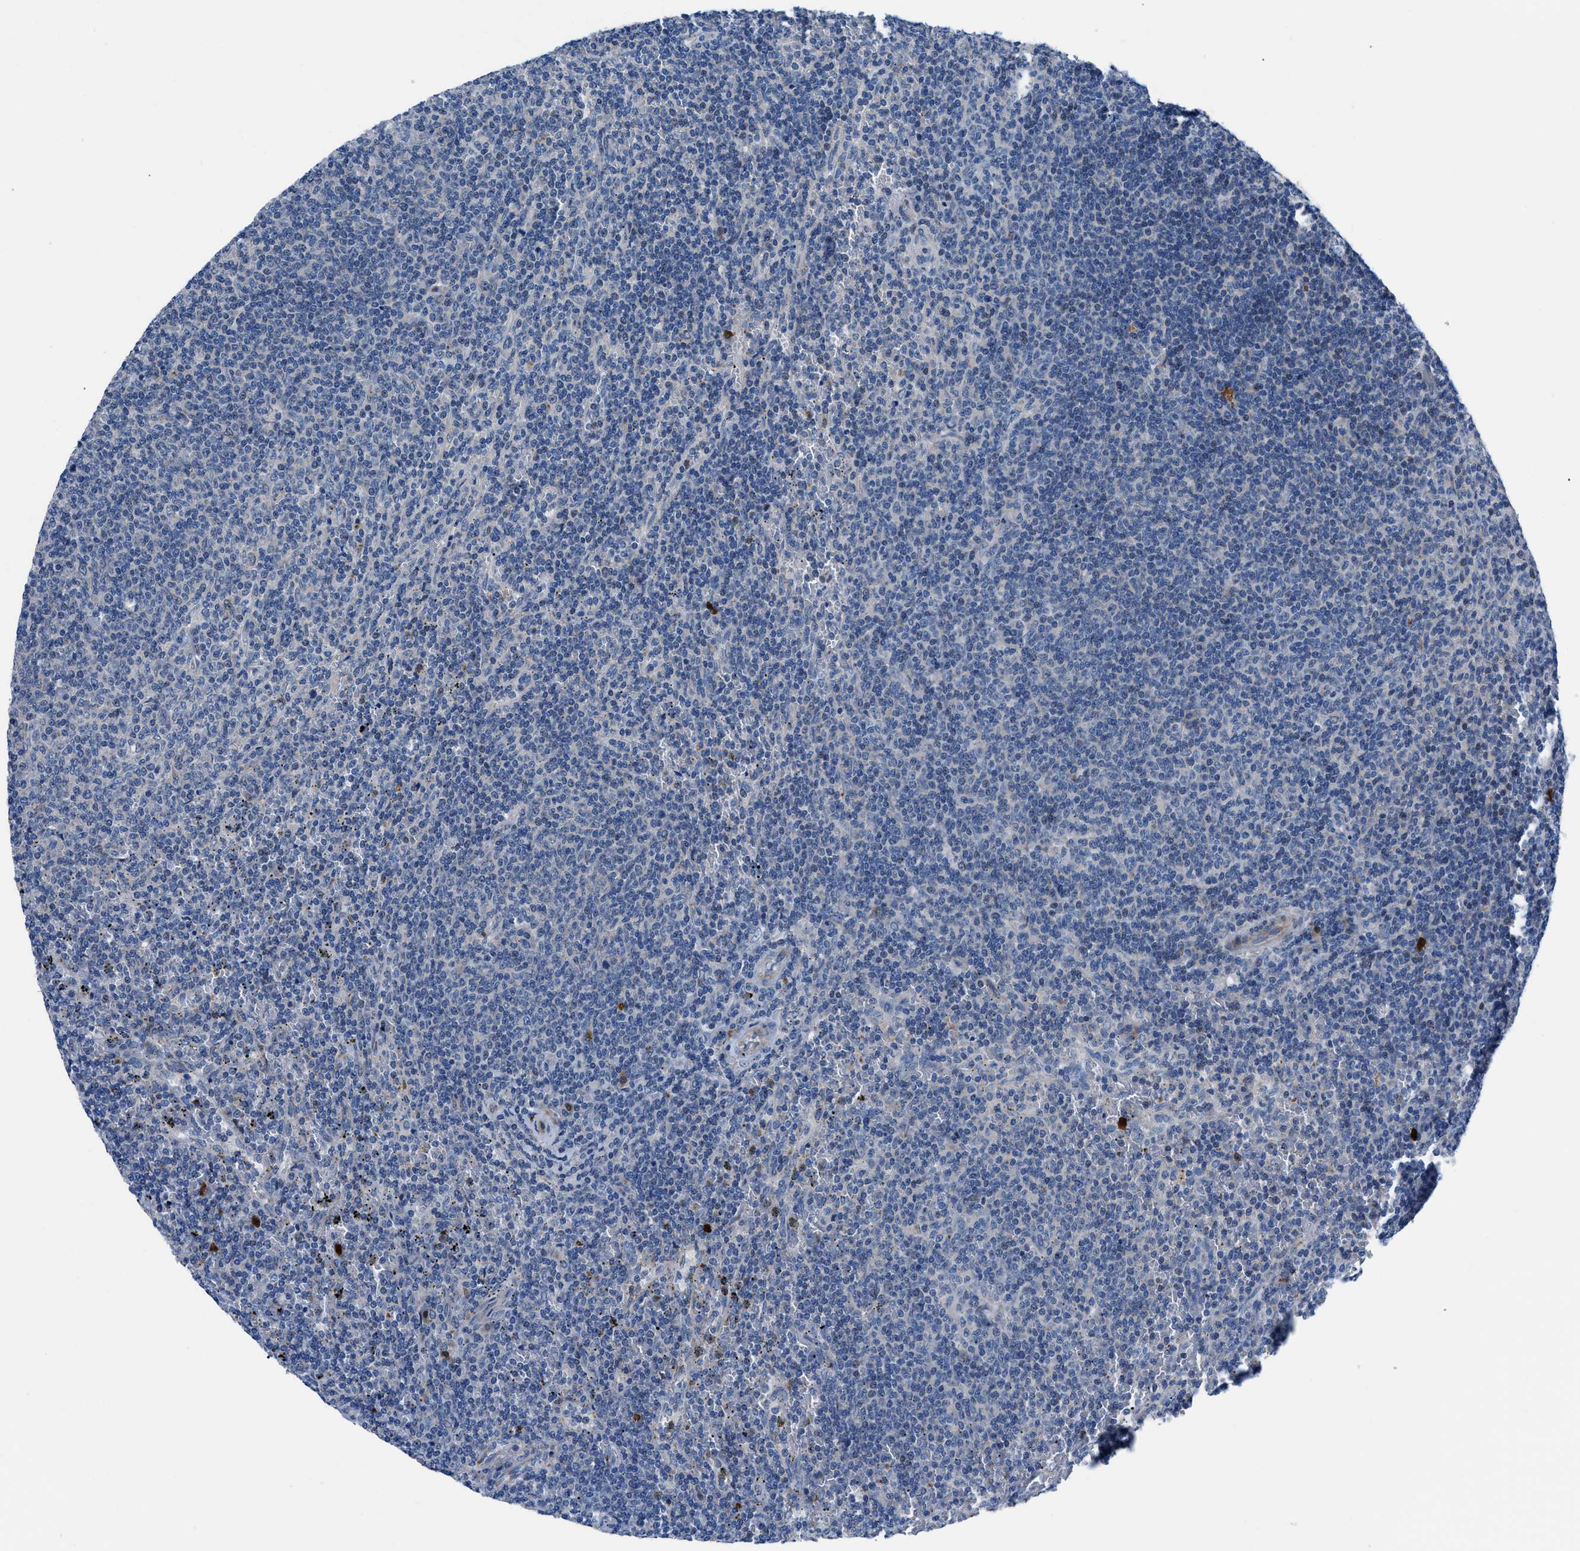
{"staining": {"intensity": "negative", "quantity": "none", "location": "none"}, "tissue": "lymphoma", "cell_type": "Tumor cells", "image_type": "cancer", "snomed": [{"axis": "morphology", "description": "Malignant lymphoma, non-Hodgkin's type, Low grade"}, {"axis": "topography", "description": "Spleen"}], "caption": "This is a histopathology image of immunohistochemistry staining of malignant lymphoma, non-Hodgkin's type (low-grade), which shows no positivity in tumor cells.", "gene": "UAP1", "patient": {"sex": "female", "age": 50}}